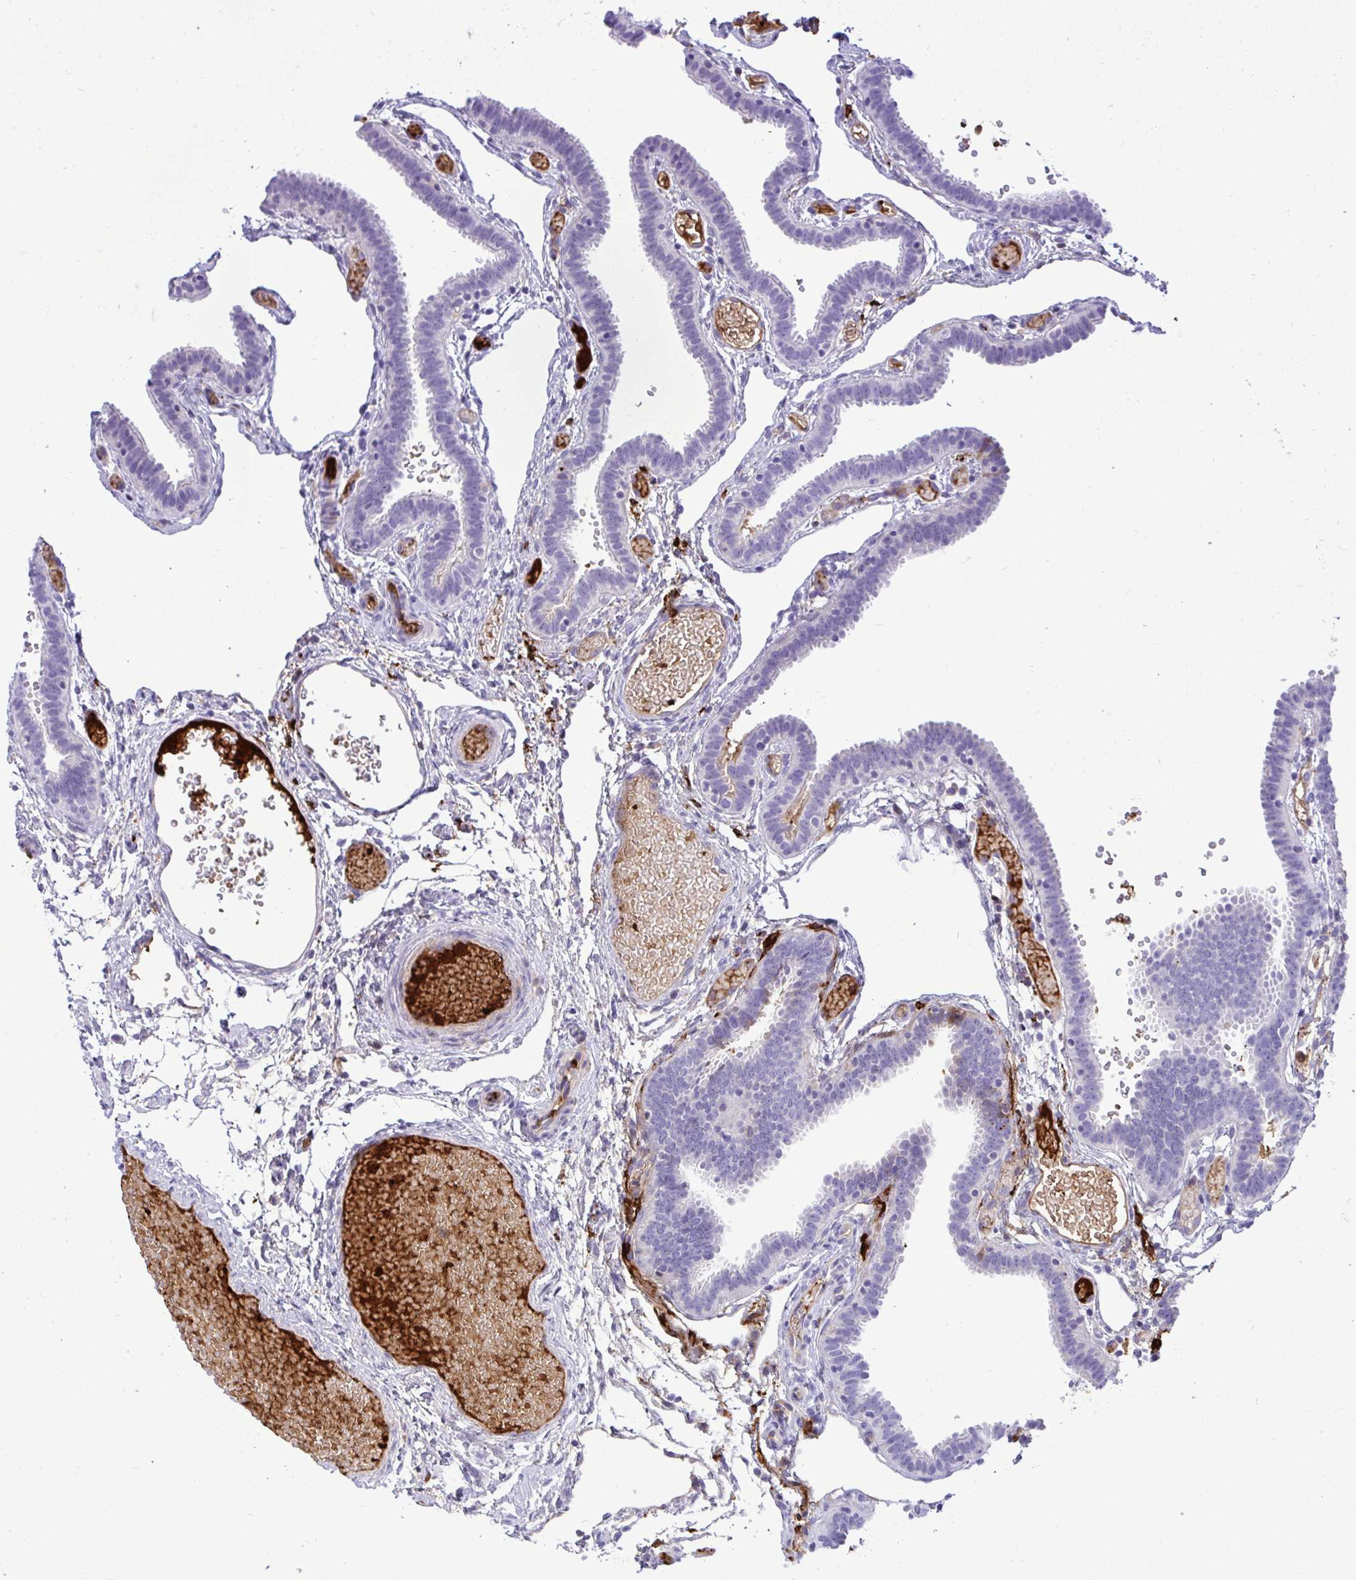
{"staining": {"intensity": "moderate", "quantity": "<25%", "location": "cytoplasmic/membranous"}, "tissue": "fallopian tube", "cell_type": "Glandular cells", "image_type": "normal", "snomed": [{"axis": "morphology", "description": "Normal tissue, NOS"}, {"axis": "topography", "description": "Fallopian tube"}], "caption": "Glandular cells demonstrate moderate cytoplasmic/membranous expression in about <25% of cells in unremarkable fallopian tube.", "gene": "F2", "patient": {"sex": "female", "age": 37}}